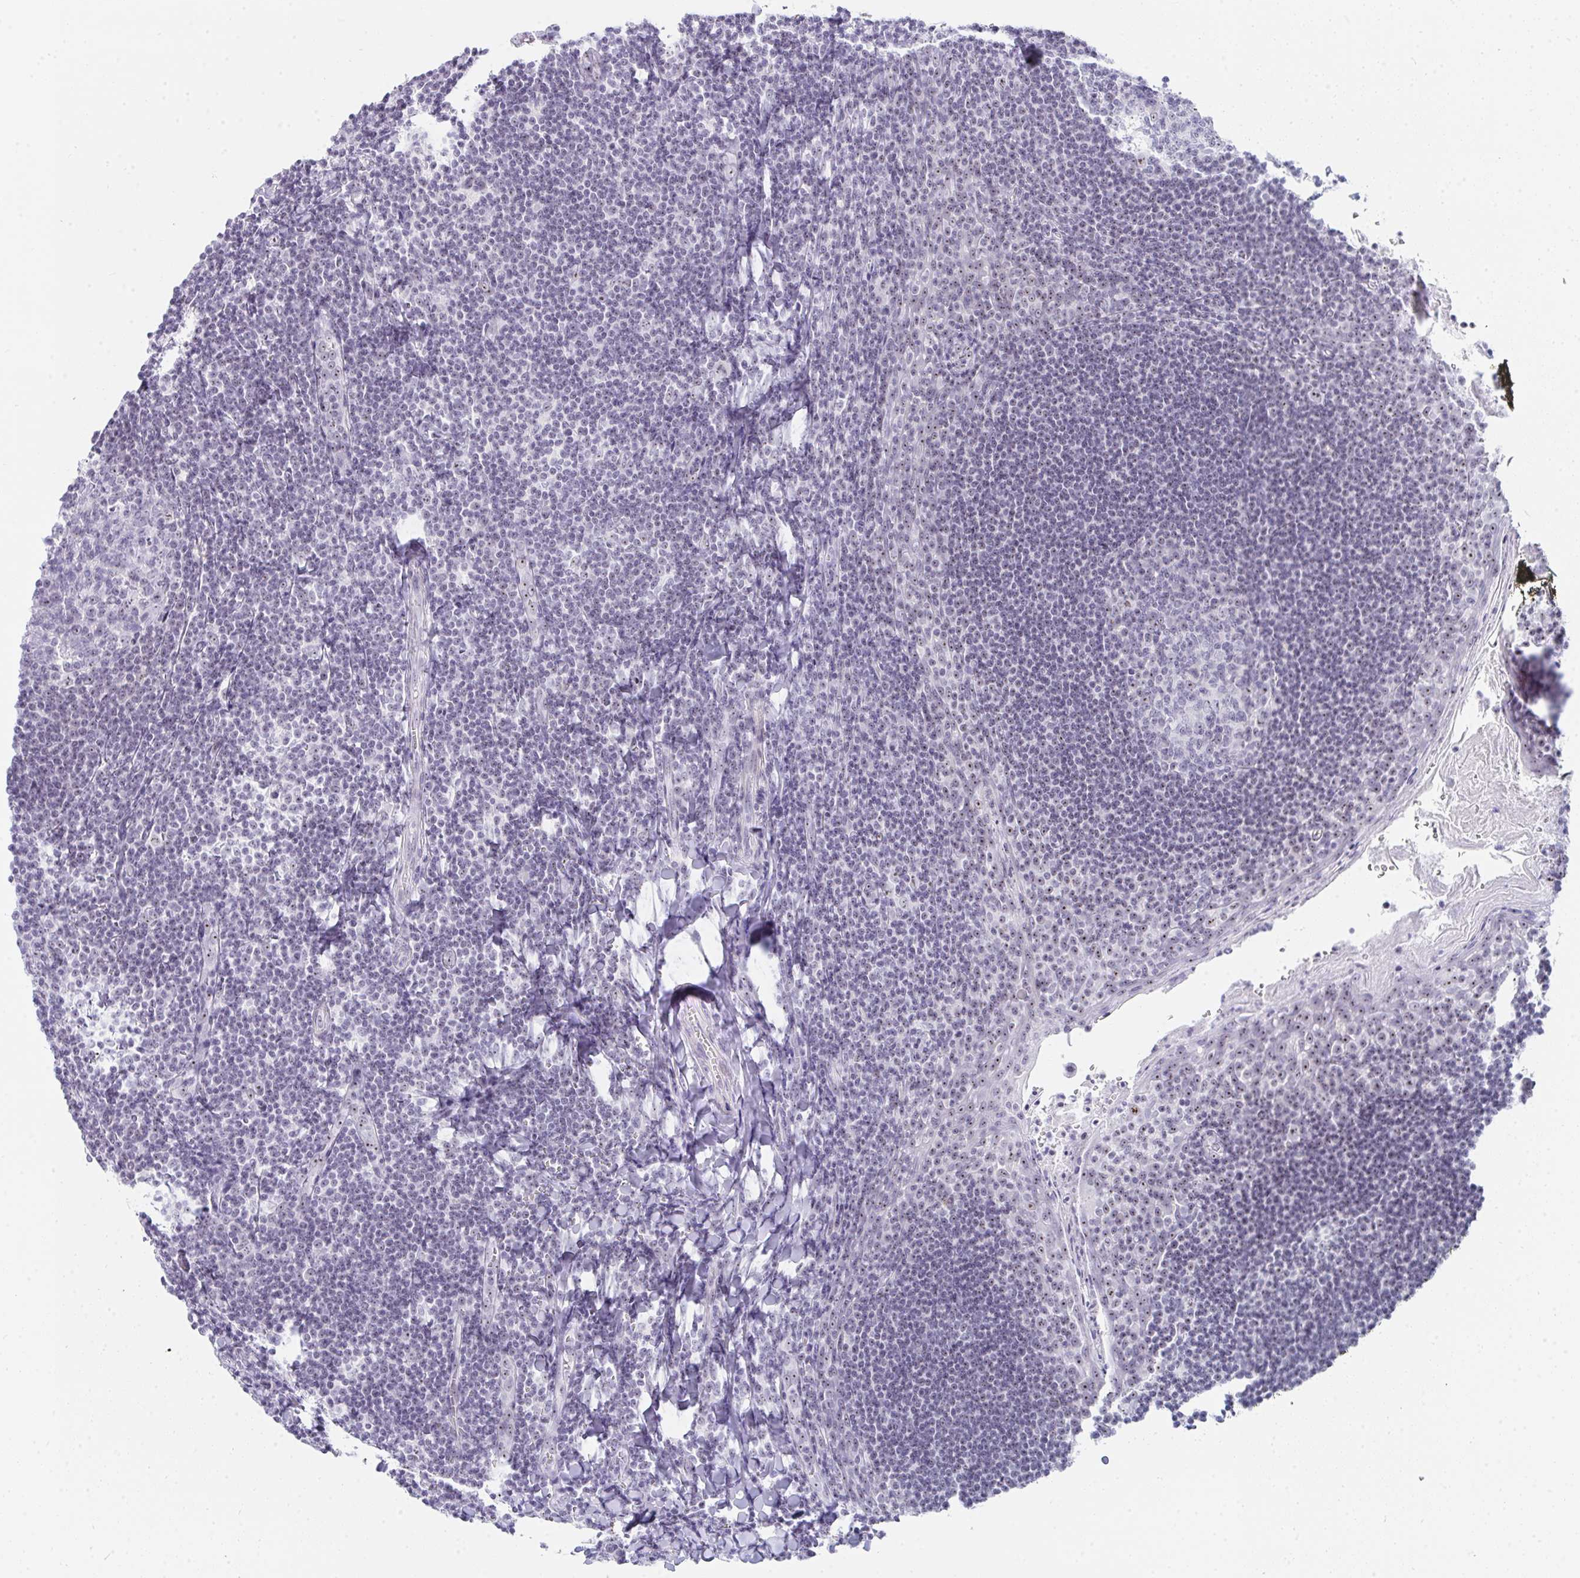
{"staining": {"intensity": "weak", "quantity": "<25%", "location": "nuclear"}, "tissue": "tonsil", "cell_type": "Germinal center cells", "image_type": "normal", "snomed": [{"axis": "morphology", "description": "Normal tissue, NOS"}, {"axis": "topography", "description": "Tonsil"}], "caption": "This is a micrograph of IHC staining of normal tonsil, which shows no expression in germinal center cells. (Immunohistochemistry, brightfield microscopy, high magnification).", "gene": "NOP10", "patient": {"sex": "male", "age": 27}}